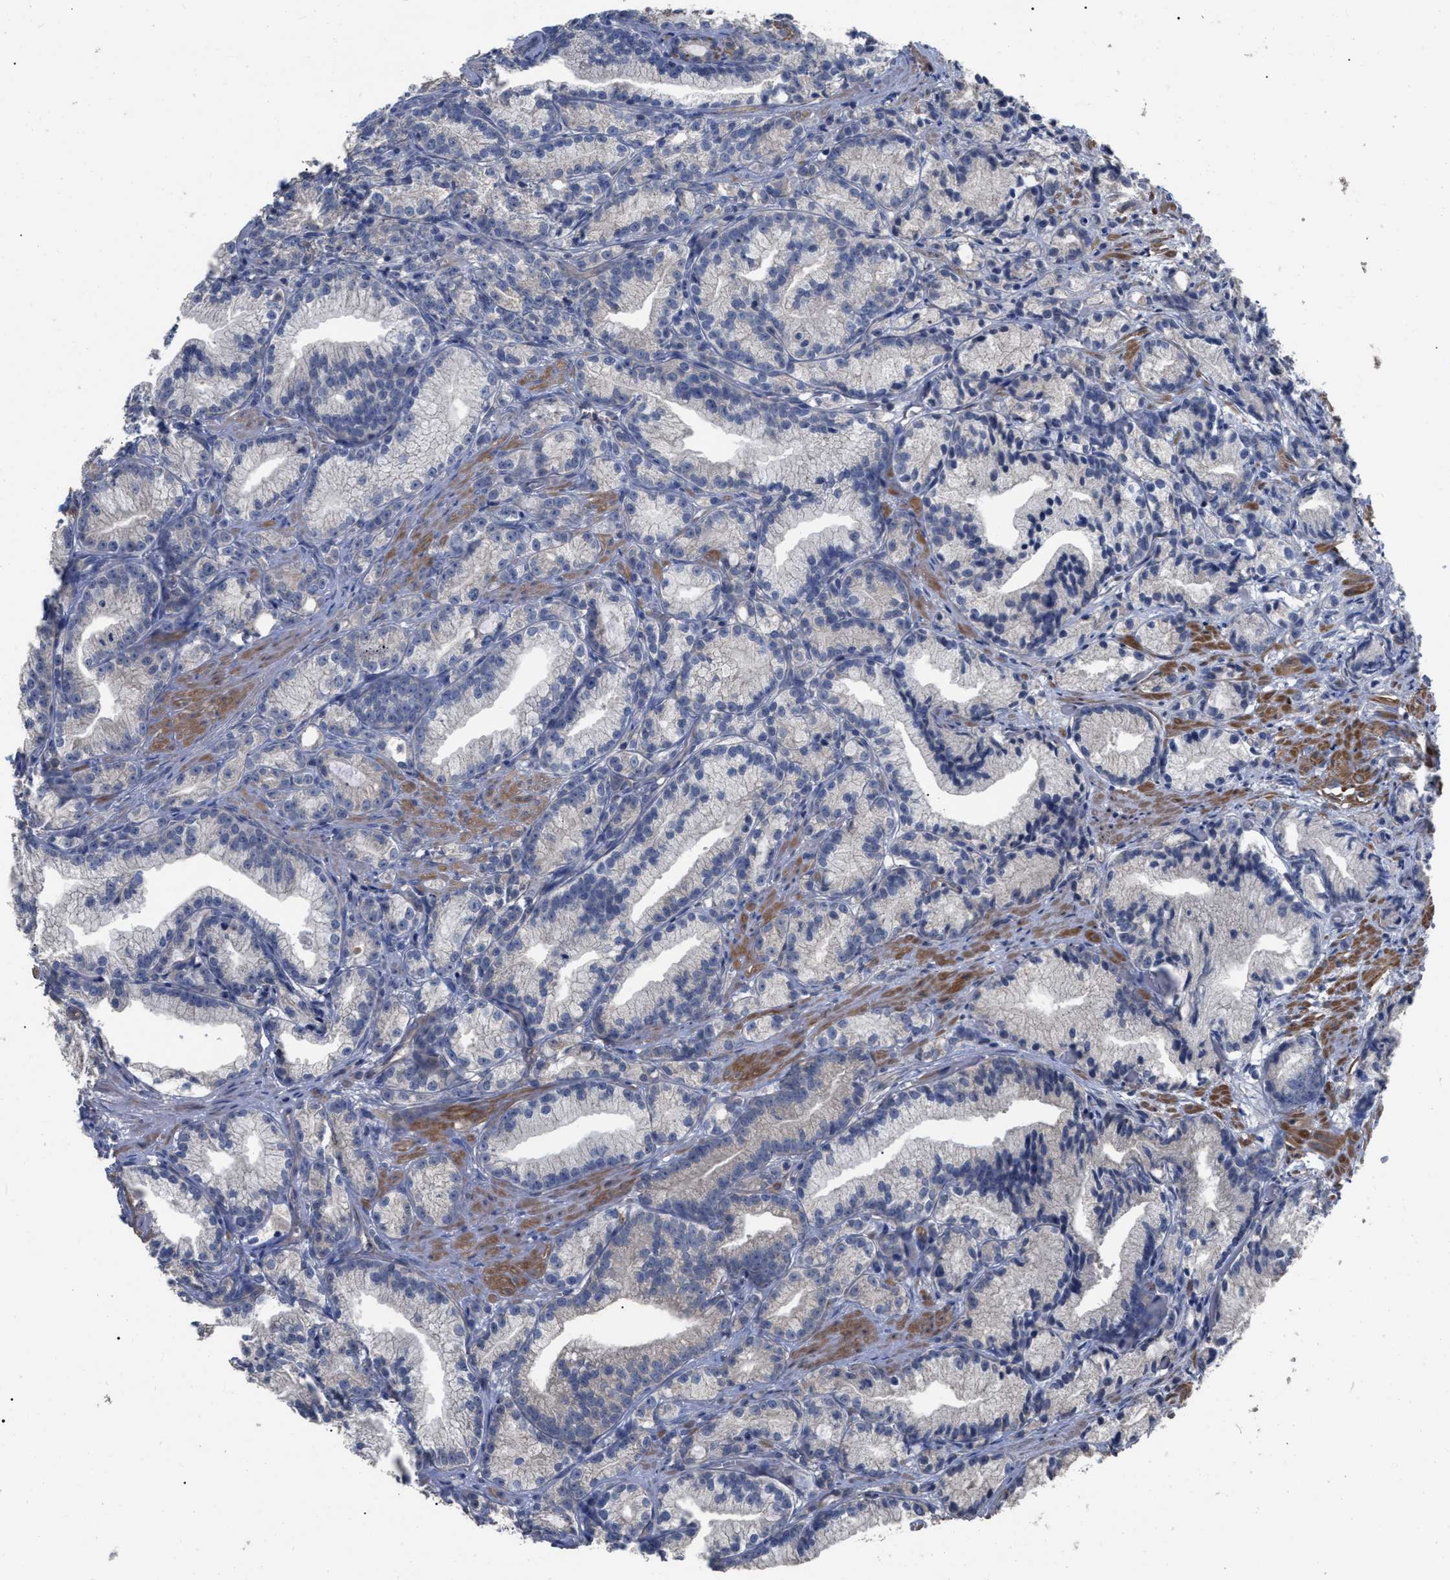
{"staining": {"intensity": "negative", "quantity": "none", "location": "none"}, "tissue": "prostate cancer", "cell_type": "Tumor cells", "image_type": "cancer", "snomed": [{"axis": "morphology", "description": "Adenocarcinoma, Low grade"}, {"axis": "topography", "description": "Prostate"}], "caption": "A photomicrograph of prostate low-grade adenocarcinoma stained for a protein shows no brown staining in tumor cells. (Stains: DAB immunohistochemistry (IHC) with hematoxylin counter stain, Microscopy: brightfield microscopy at high magnification).", "gene": "BTN2A1", "patient": {"sex": "male", "age": 89}}